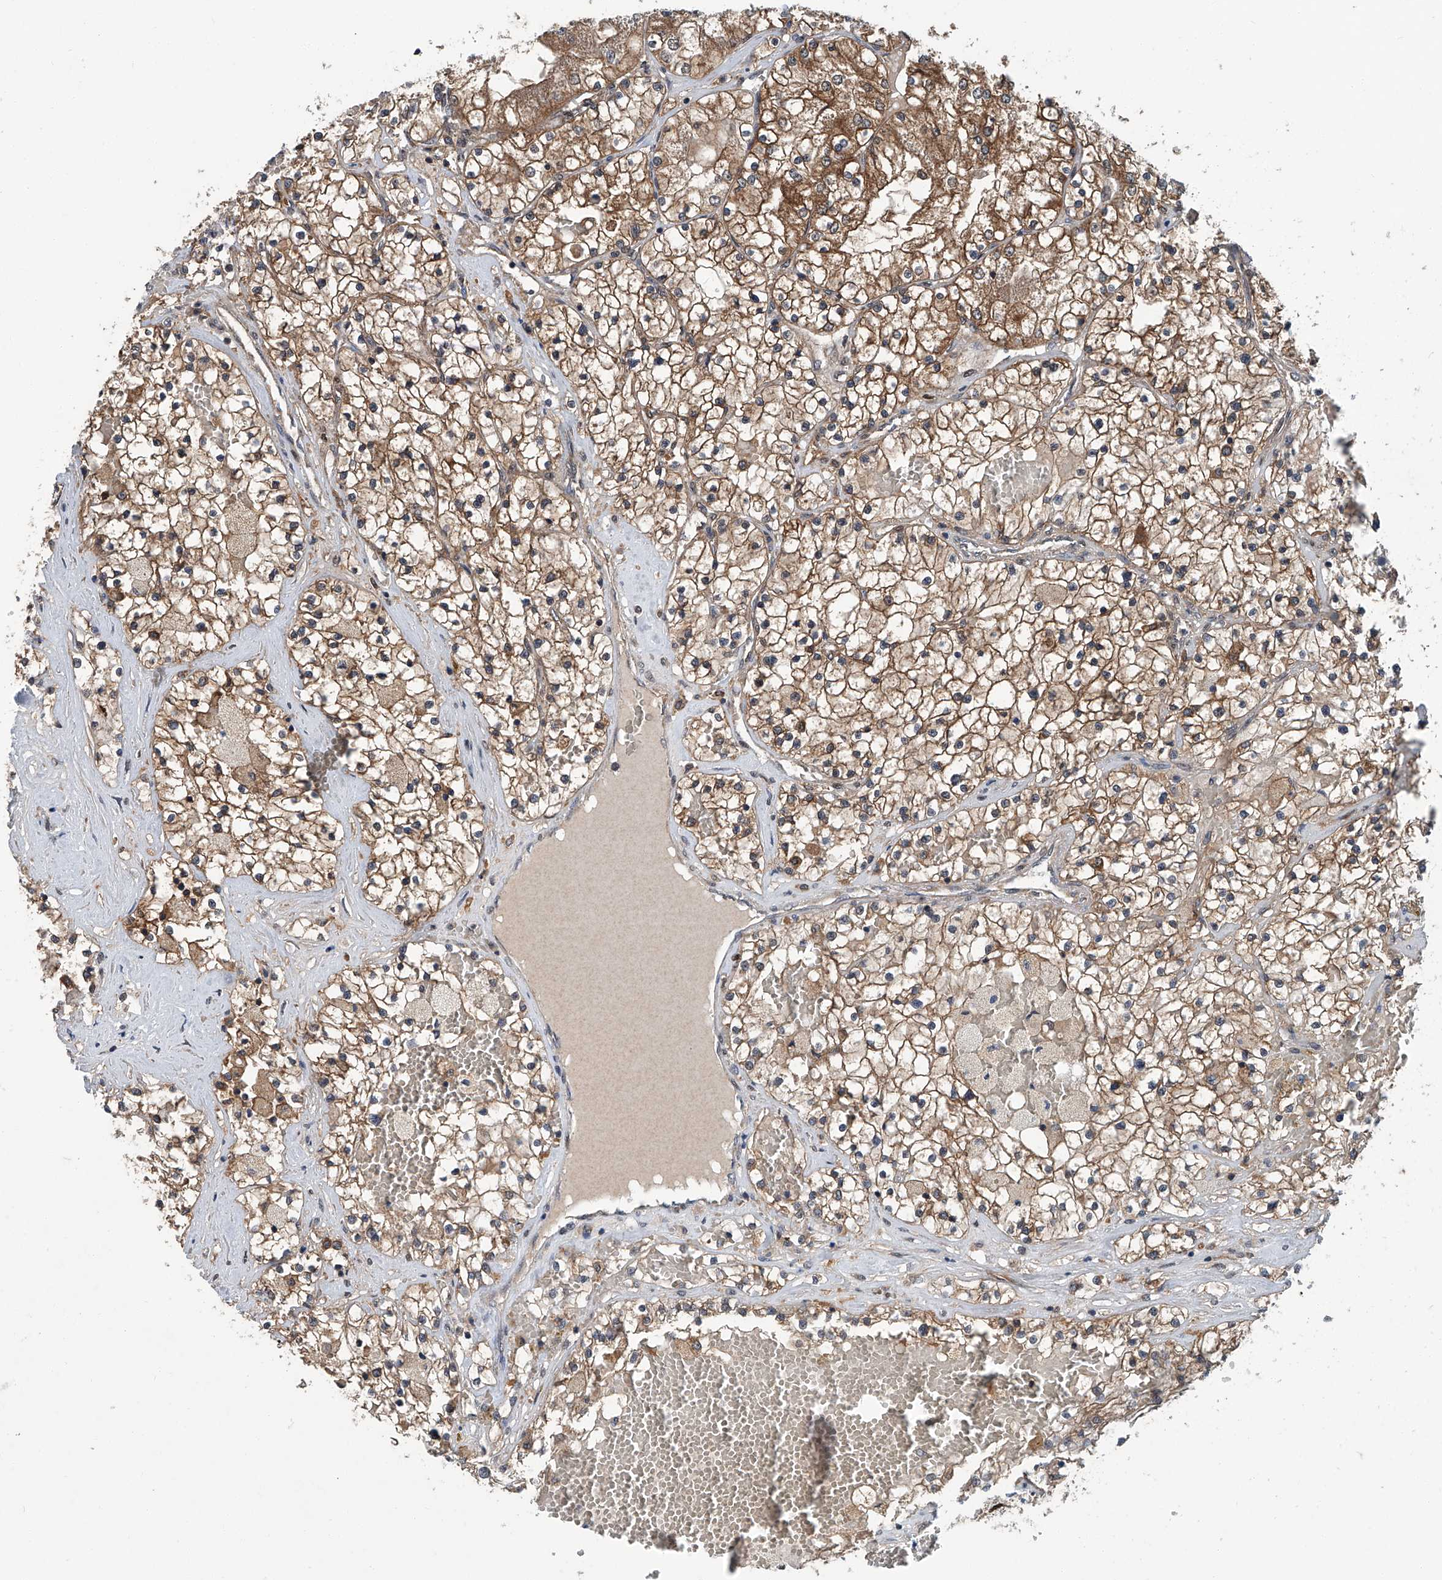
{"staining": {"intensity": "moderate", "quantity": ">75%", "location": "cytoplasmic/membranous"}, "tissue": "renal cancer", "cell_type": "Tumor cells", "image_type": "cancer", "snomed": [{"axis": "morphology", "description": "Normal tissue, NOS"}, {"axis": "morphology", "description": "Adenocarcinoma, NOS"}, {"axis": "topography", "description": "Kidney"}], "caption": "Adenocarcinoma (renal) stained with a brown dye exhibits moderate cytoplasmic/membranous positive expression in about >75% of tumor cells.", "gene": "CLK1", "patient": {"sex": "male", "age": 68}}